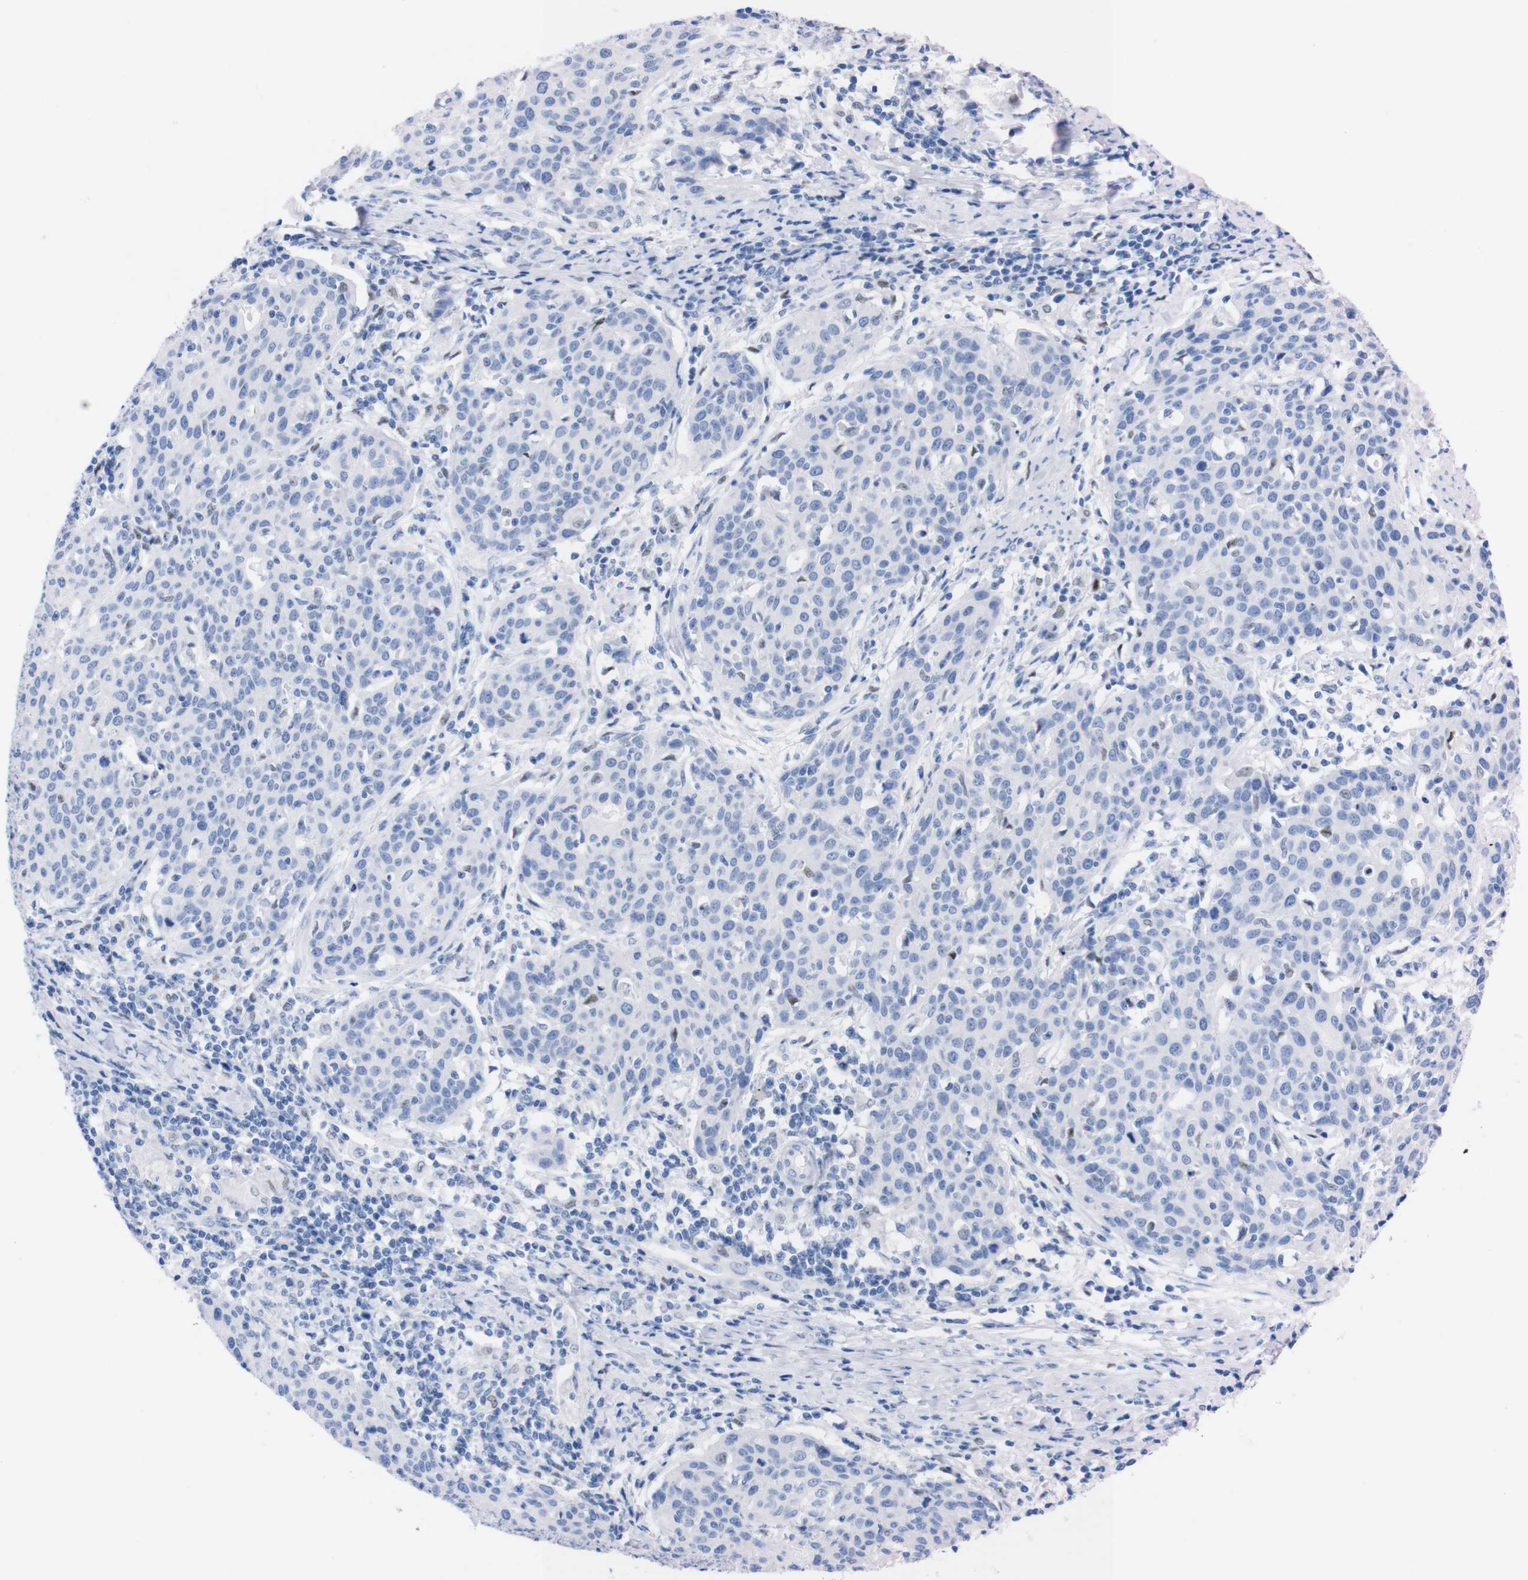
{"staining": {"intensity": "negative", "quantity": "none", "location": "none"}, "tissue": "cervical cancer", "cell_type": "Tumor cells", "image_type": "cancer", "snomed": [{"axis": "morphology", "description": "Squamous cell carcinoma, NOS"}, {"axis": "topography", "description": "Cervix"}], "caption": "IHC of human squamous cell carcinoma (cervical) reveals no positivity in tumor cells.", "gene": "P2RY12", "patient": {"sex": "female", "age": 38}}